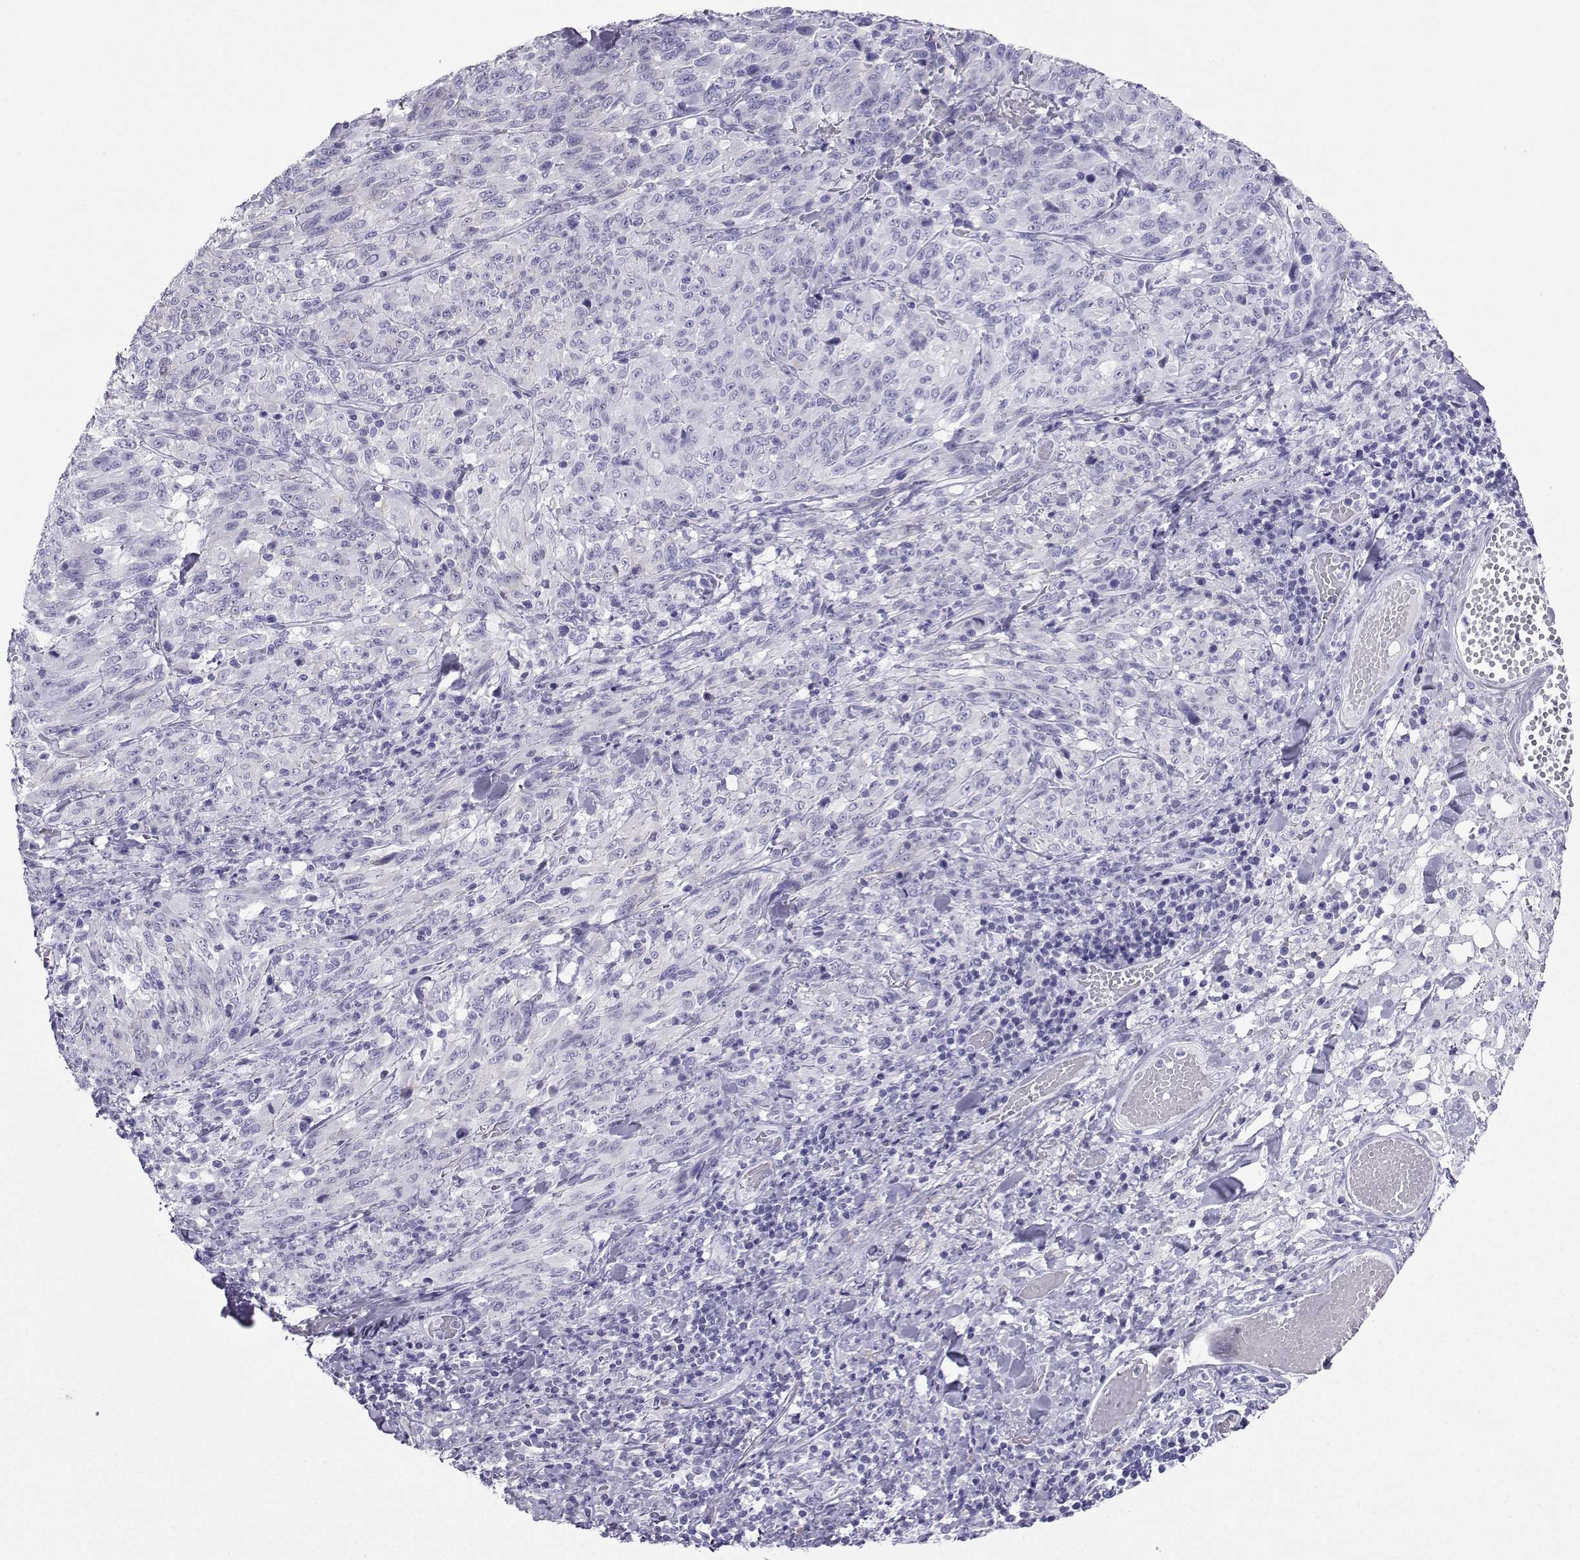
{"staining": {"intensity": "negative", "quantity": "none", "location": "none"}, "tissue": "melanoma", "cell_type": "Tumor cells", "image_type": "cancer", "snomed": [{"axis": "morphology", "description": "Malignant melanoma, NOS"}, {"axis": "topography", "description": "Skin"}], "caption": "A high-resolution image shows immunohistochemistry (IHC) staining of melanoma, which exhibits no significant positivity in tumor cells. The staining was performed using DAB to visualize the protein expression in brown, while the nuclei were stained in blue with hematoxylin (Magnification: 20x).", "gene": "CD109", "patient": {"sex": "female", "age": 91}}